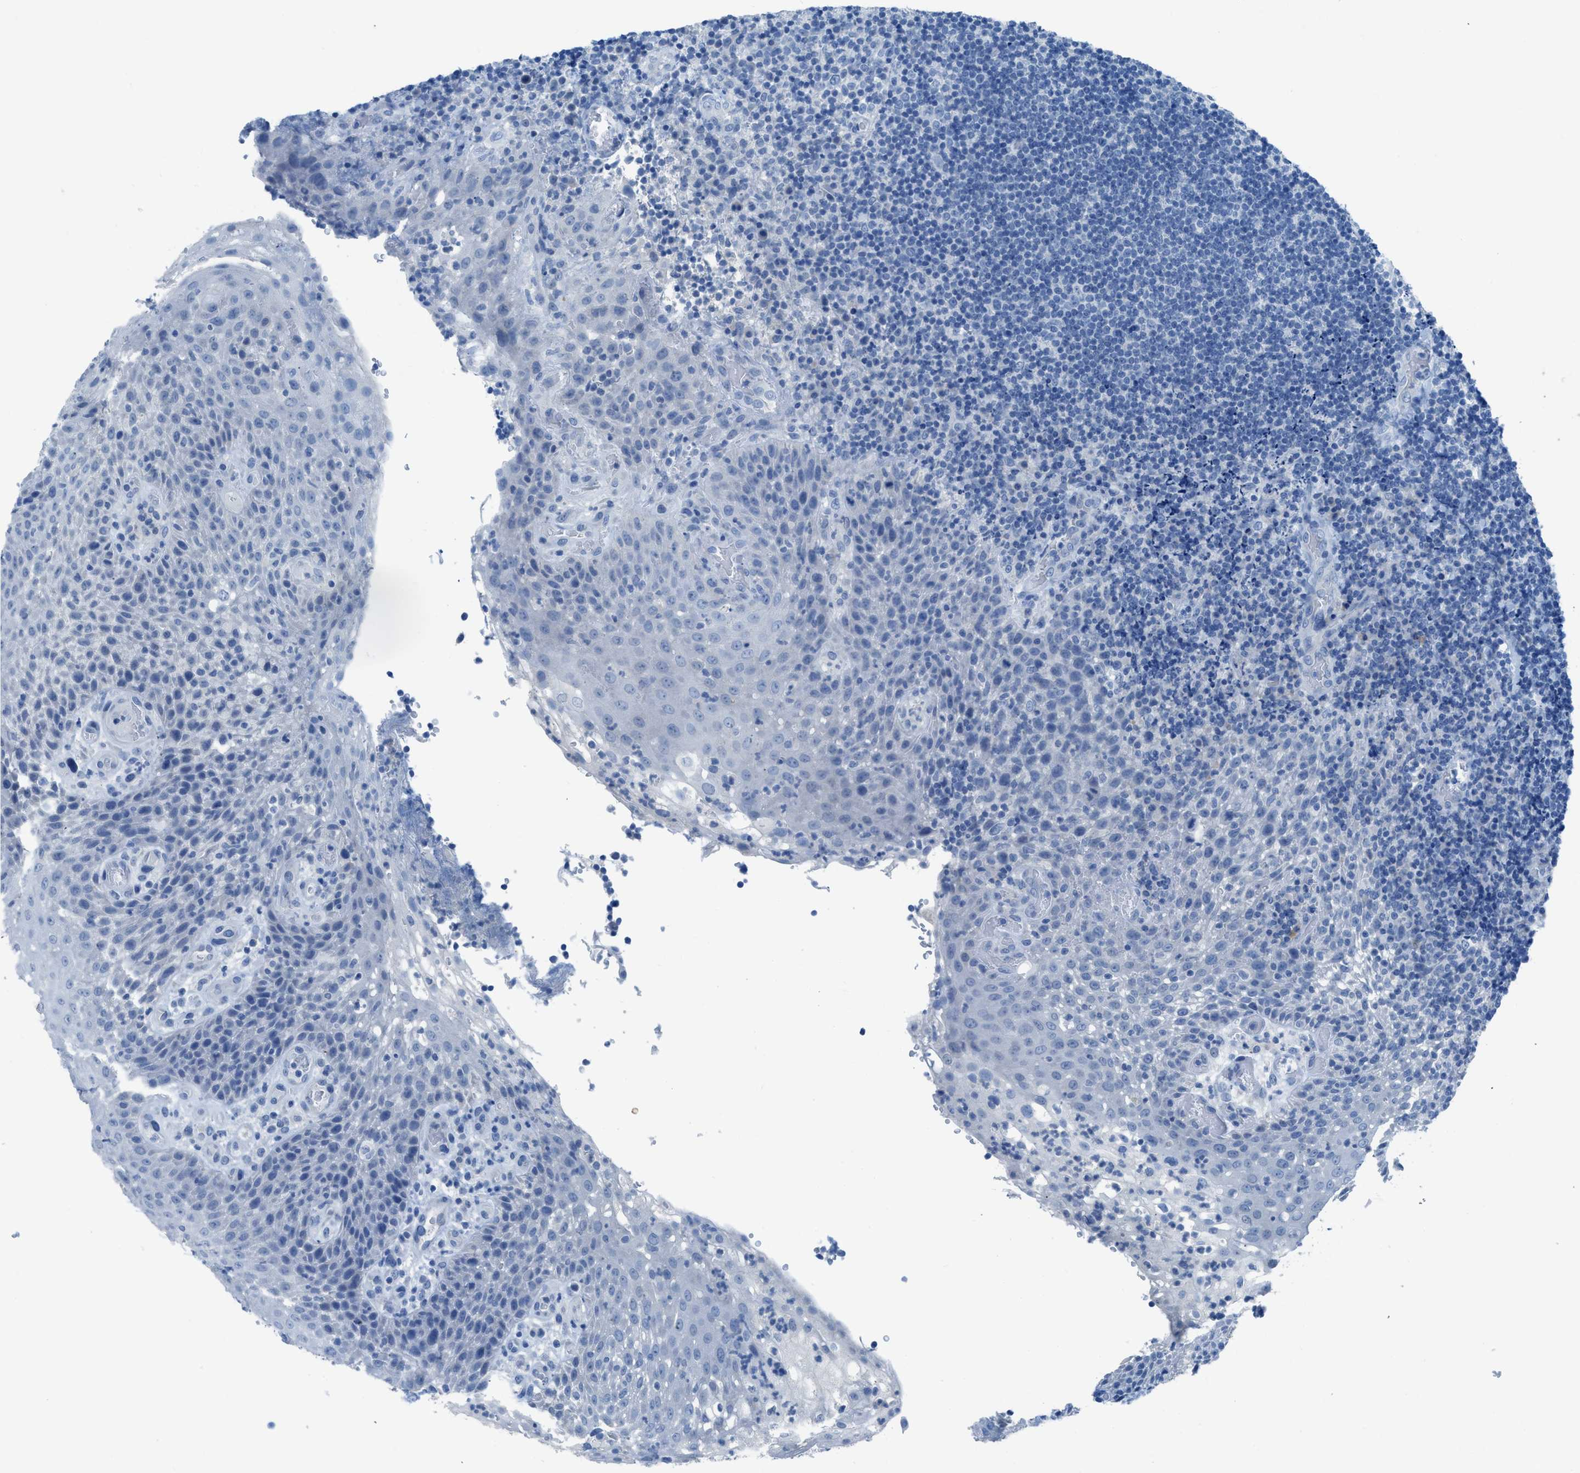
{"staining": {"intensity": "negative", "quantity": "none", "location": "none"}, "tissue": "lymphoma", "cell_type": "Tumor cells", "image_type": "cancer", "snomed": [{"axis": "morphology", "description": "Malignant lymphoma, non-Hodgkin's type, High grade"}, {"axis": "topography", "description": "Tonsil"}], "caption": "This is a micrograph of immunohistochemistry (IHC) staining of malignant lymphoma, non-Hodgkin's type (high-grade), which shows no staining in tumor cells. Brightfield microscopy of IHC stained with DAB (3,3'-diaminobenzidine) (brown) and hematoxylin (blue), captured at high magnification.", "gene": "ACAN", "patient": {"sex": "female", "age": 36}}